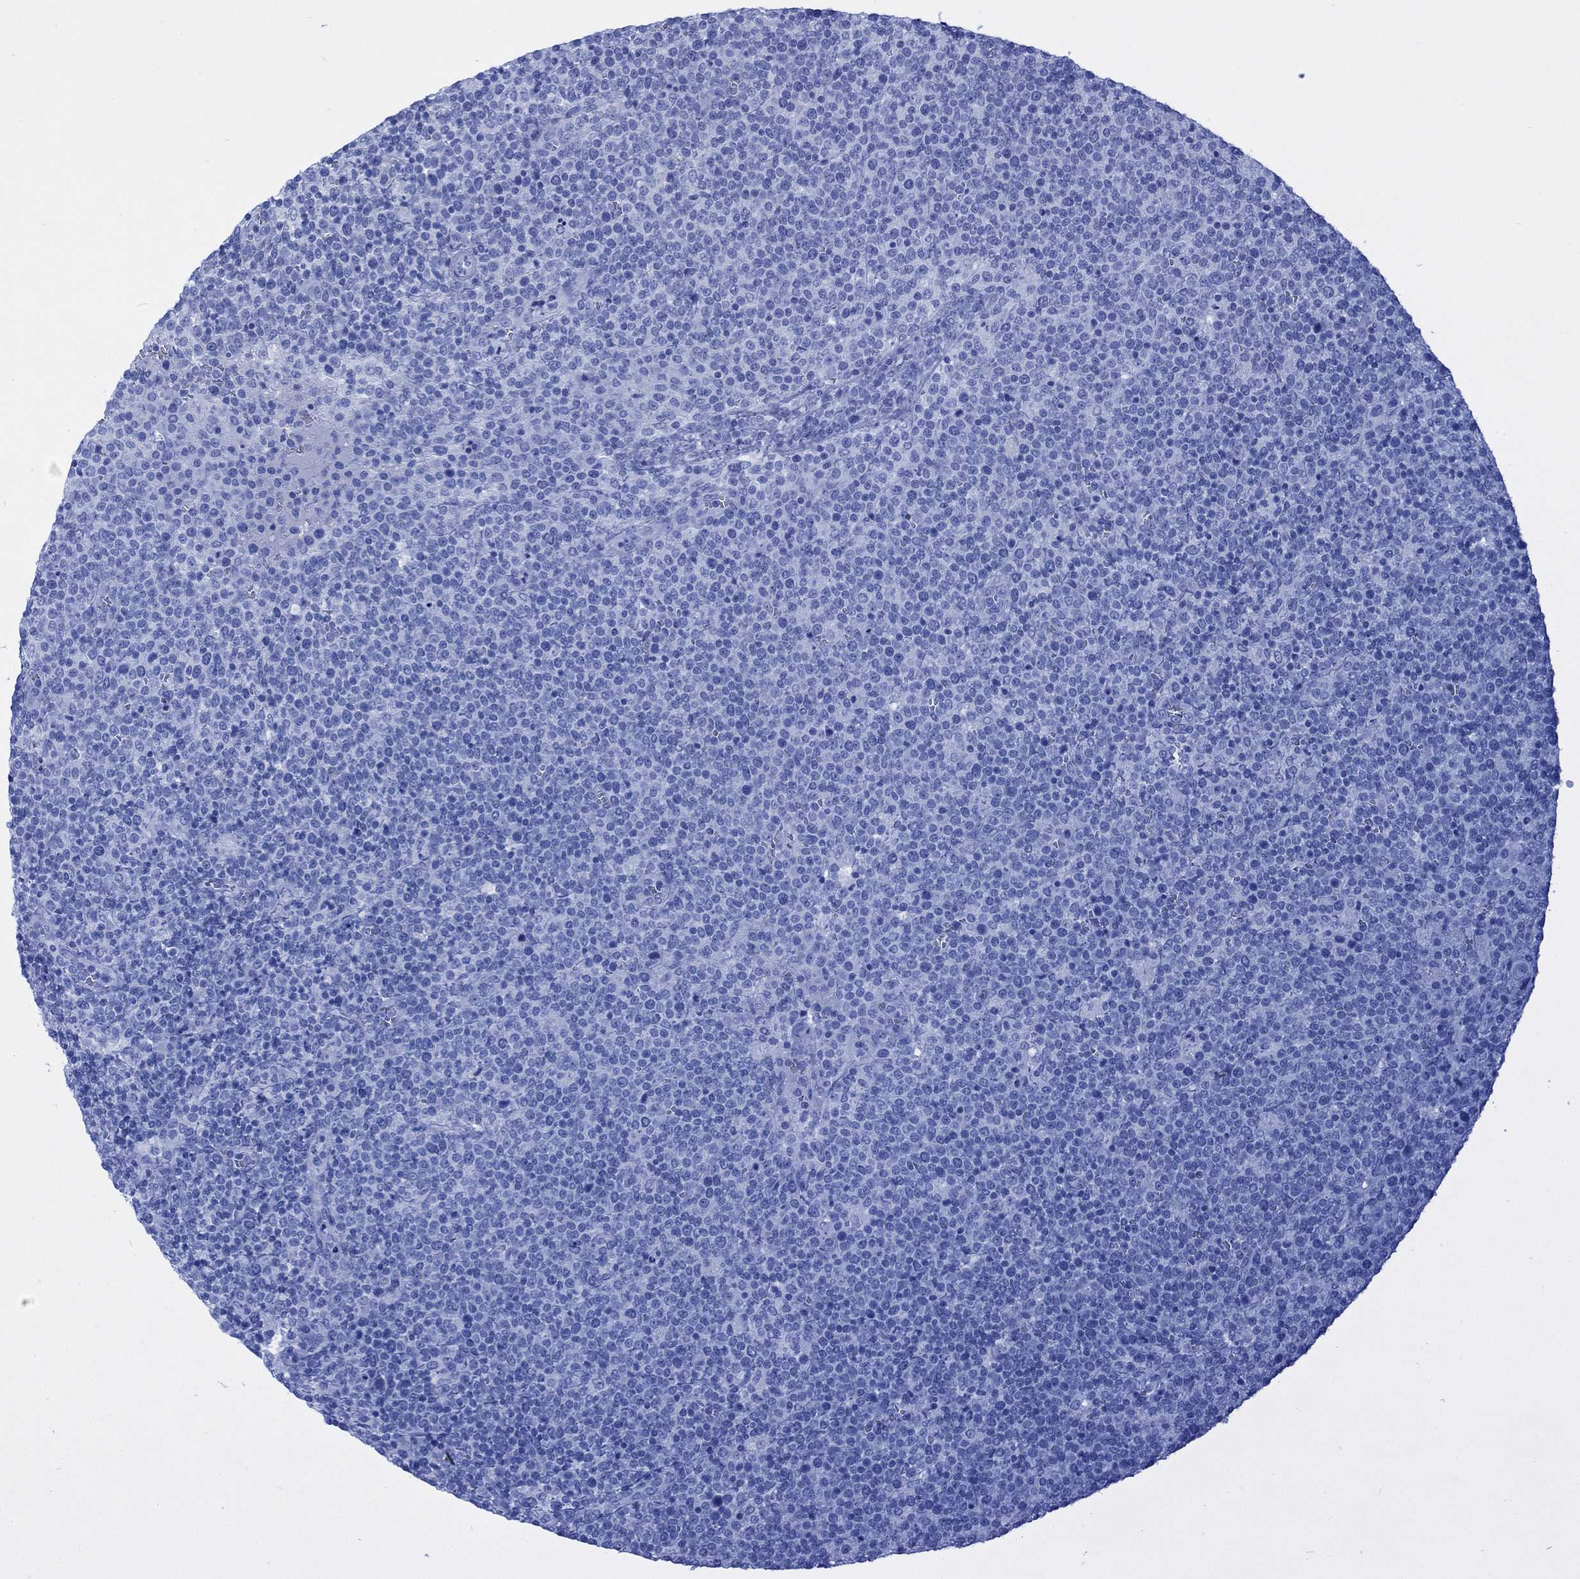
{"staining": {"intensity": "negative", "quantity": "none", "location": "none"}, "tissue": "lymphoma", "cell_type": "Tumor cells", "image_type": "cancer", "snomed": [{"axis": "morphology", "description": "Malignant lymphoma, non-Hodgkin's type, High grade"}, {"axis": "topography", "description": "Lymph node"}], "caption": "DAB (3,3'-diaminobenzidine) immunohistochemical staining of human high-grade malignant lymphoma, non-Hodgkin's type shows no significant expression in tumor cells. (DAB immunohistochemistry (IHC) with hematoxylin counter stain).", "gene": "TPPP3", "patient": {"sex": "male", "age": 61}}